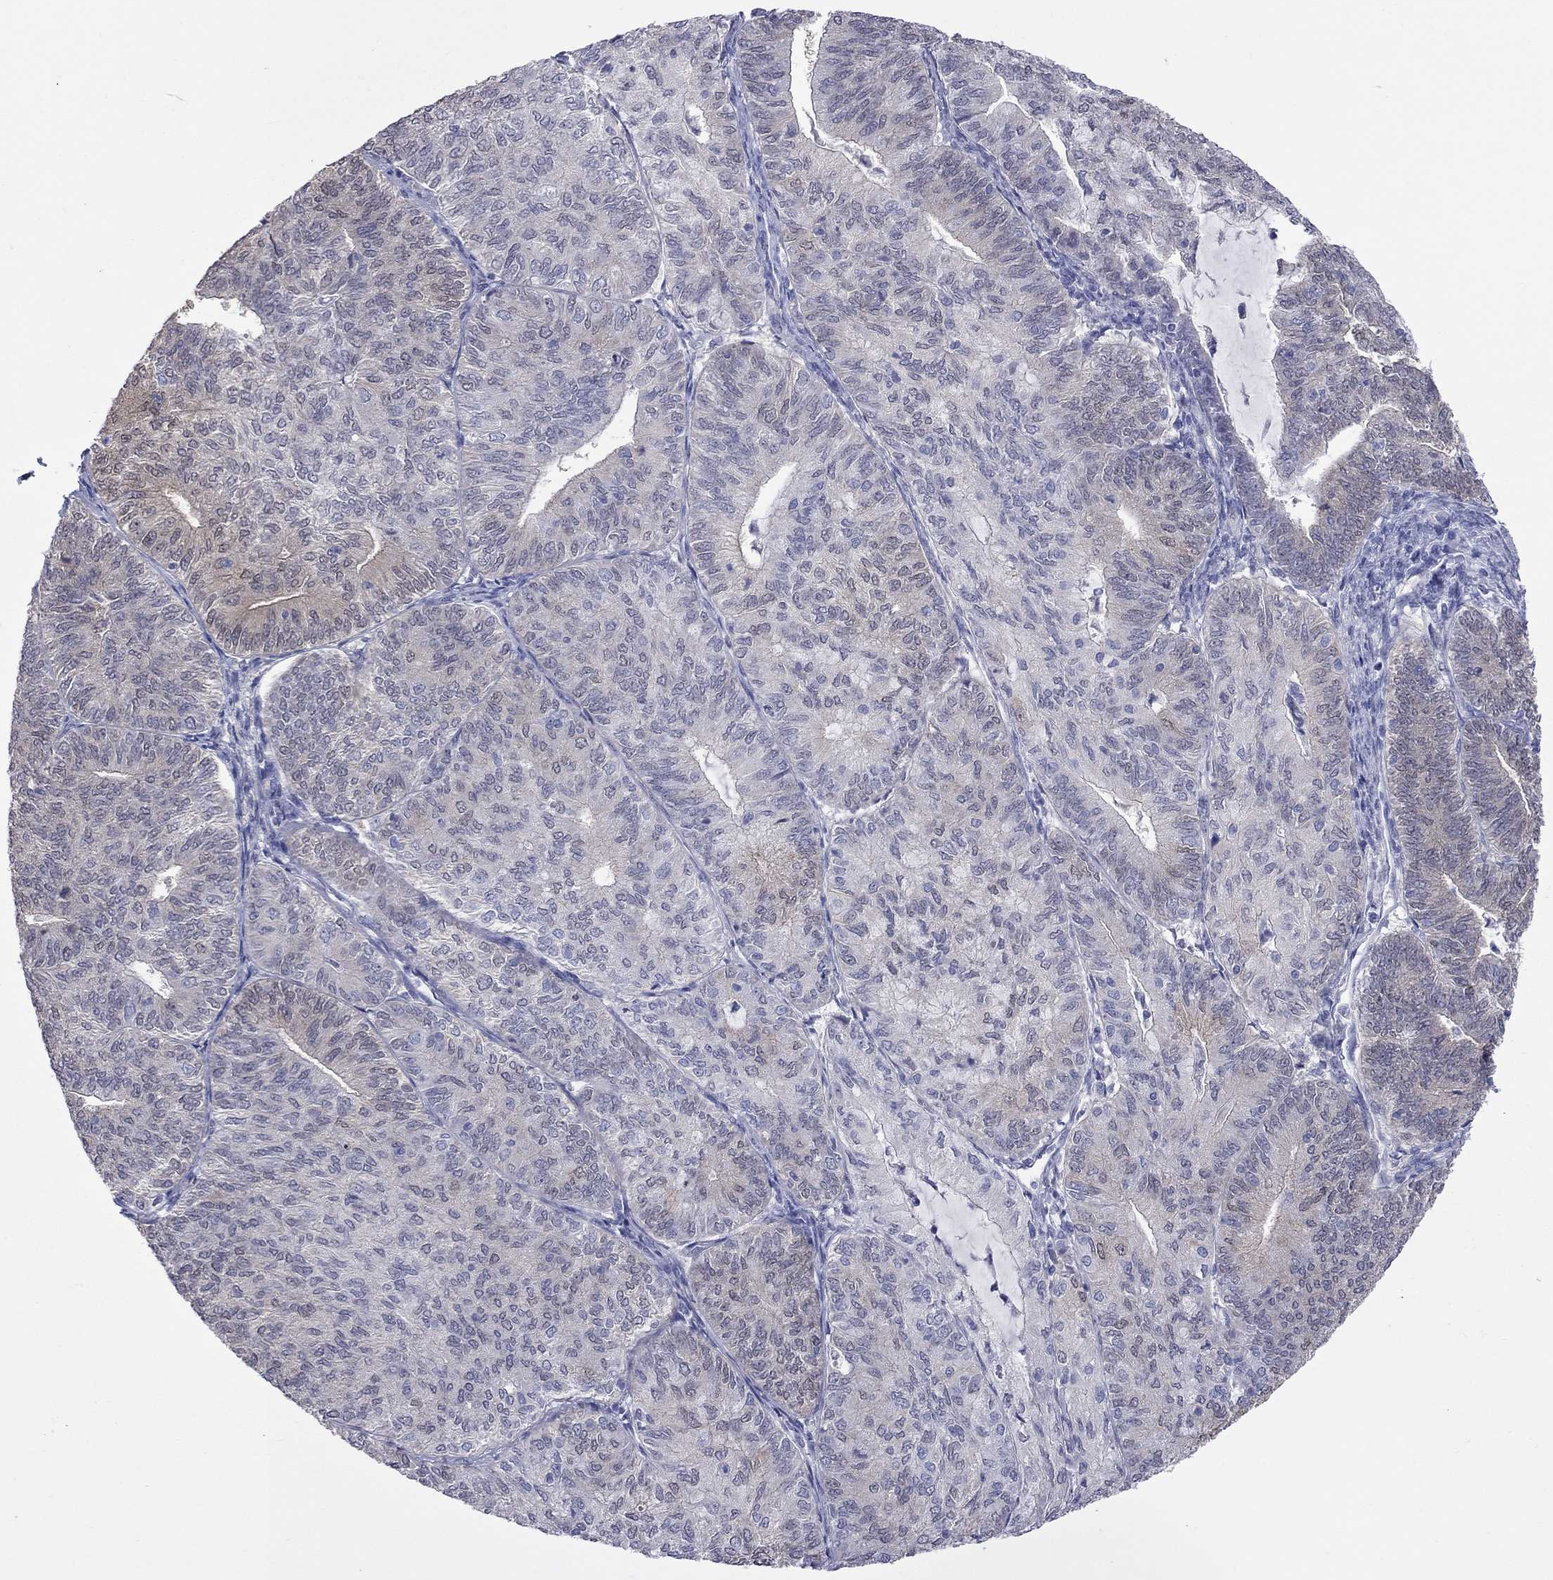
{"staining": {"intensity": "weak", "quantity": "<25%", "location": "cytoplasmic/membranous"}, "tissue": "endometrial cancer", "cell_type": "Tumor cells", "image_type": "cancer", "snomed": [{"axis": "morphology", "description": "Adenocarcinoma, NOS"}, {"axis": "topography", "description": "Endometrium"}], "caption": "DAB (3,3'-diaminobenzidine) immunohistochemical staining of endometrial cancer (adenocarcinoma) demonstrates no significant expression in tumor cells.", "gene": "CTNNBIP1", "patient": {"sex": "female", "age": 82}}